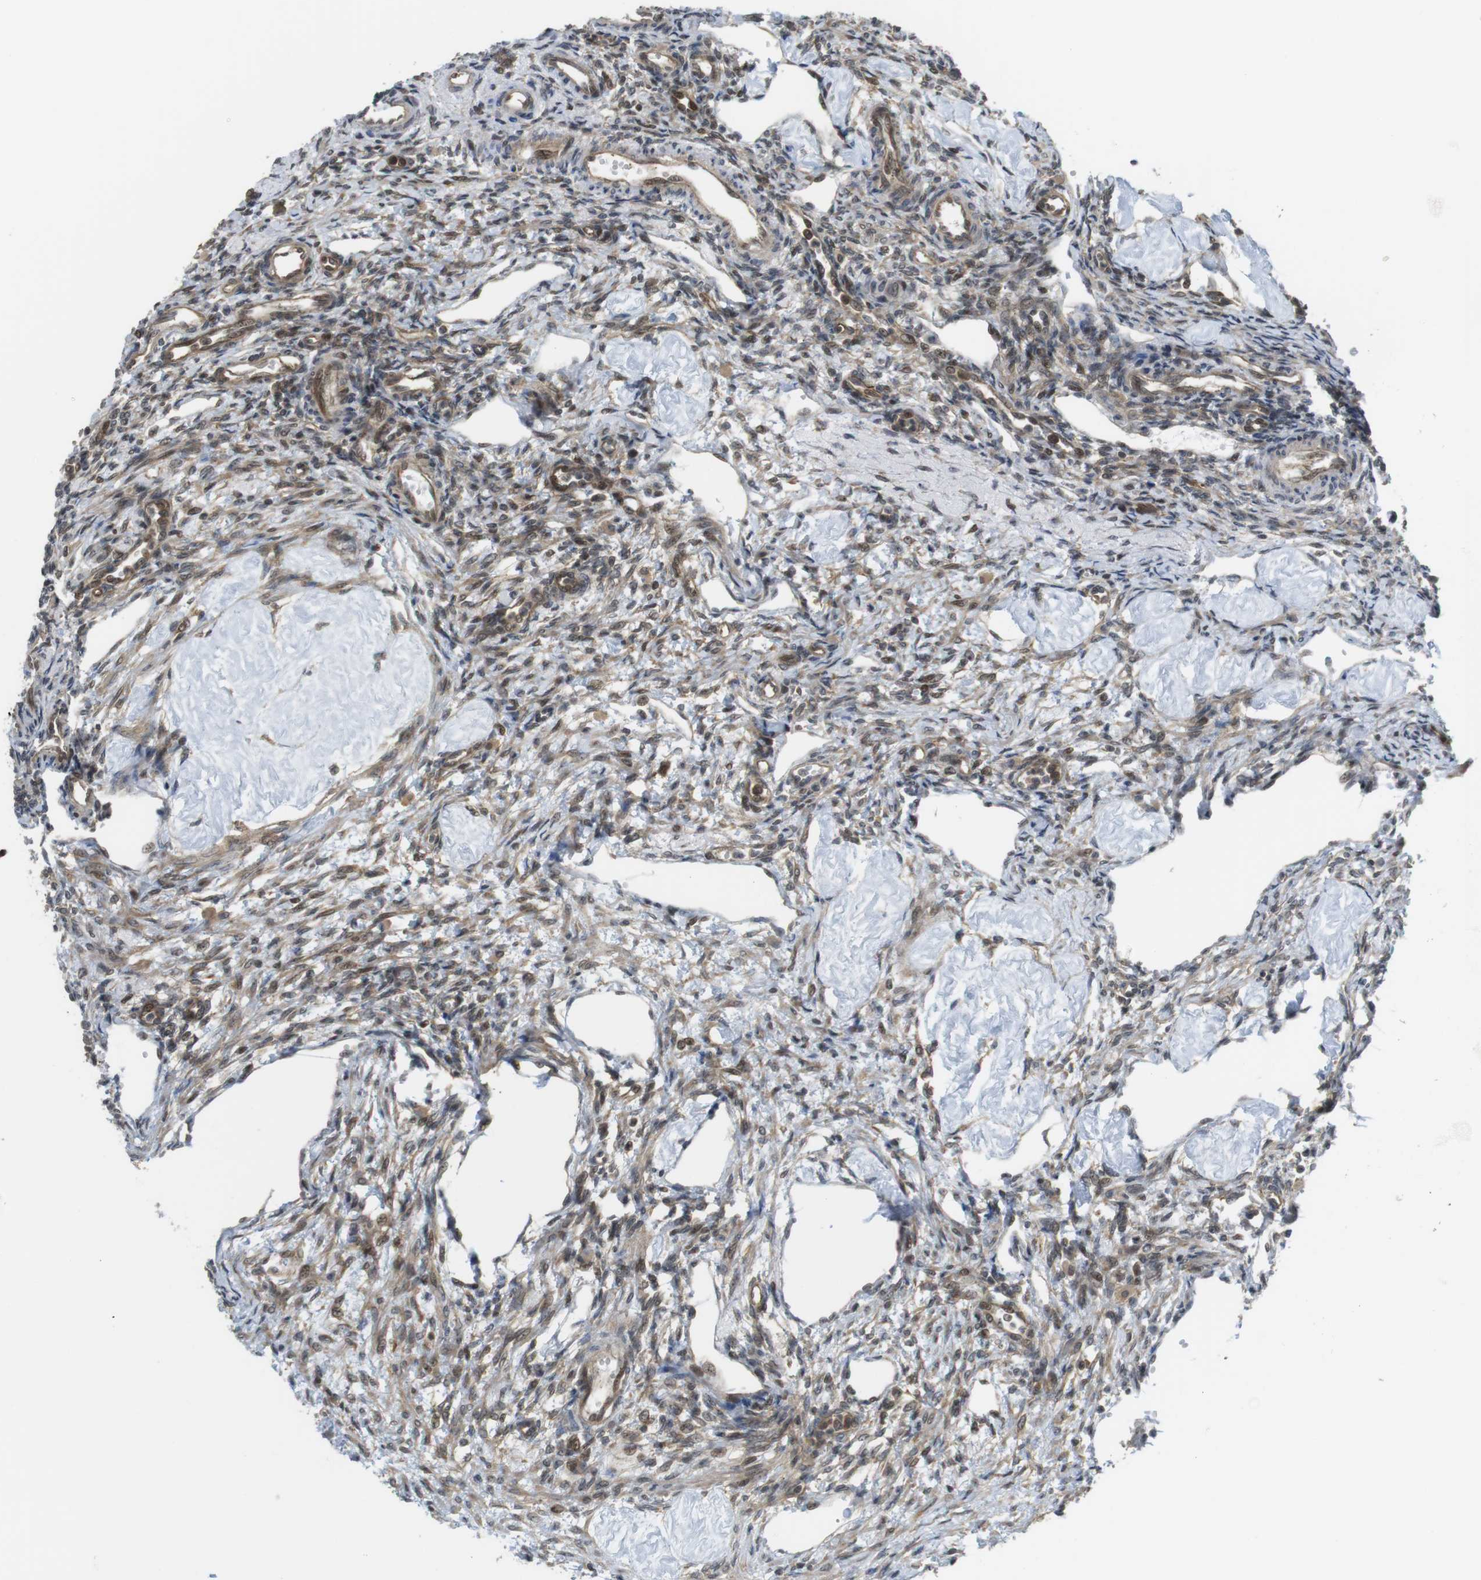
{"staining": {"intensity": "moderate", "quantity": "25%-75%", "location": "cytoplasmic/membranous"}, "tissue": "ovary", "cell_type": "Ovarian stroma cells", "image_type": "normal", "snomed": [{"axis": "morphology", "description": "Normal tissue, NOS"}, {"axis": "topography", "description": "Ovary"}], "caption": "Immunohistochemistry (DAB) staining of unremarkable ovary shows moderate cytoplasmic/membranous protein staining in about 25%-75% of ovarian stroma cells.", "gene": "CC2D1A", "patient": {"sex": "female", "age": 33}}